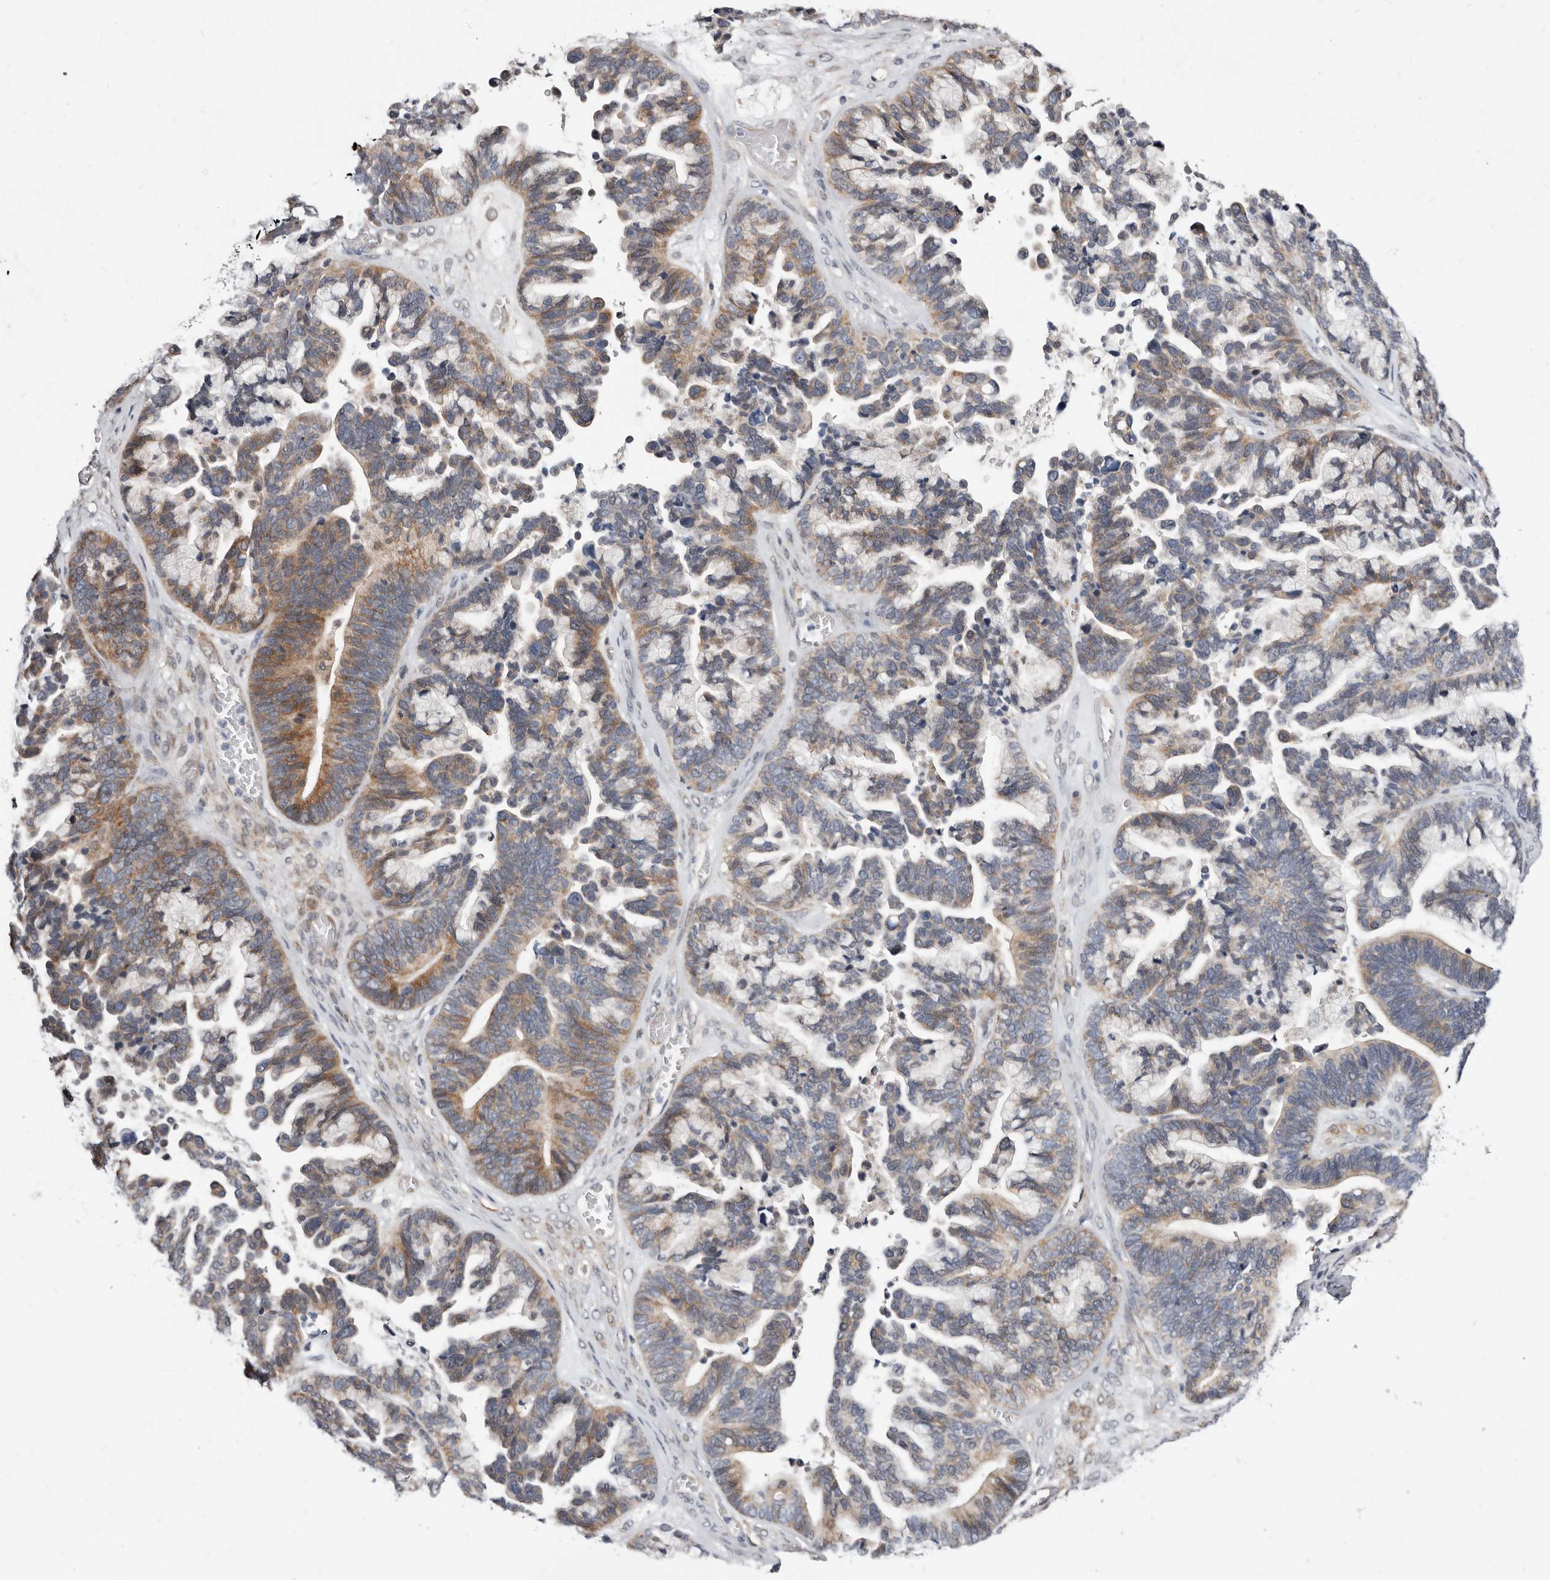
{"staining": {"intensity": "moderate", "quantity": "25%-75%", "location": "cytoplasmic/membranous"}, "tissue": "ovarian cancer", "cell_type": "Tumor cells", "image_type": "cancer", "snomed": [{"axis": "morphology", "description": "Cystadenocarcinoma, serous, NOS"}, {"axis": "topography", "description": "Ovary"}], "caption": "Moderate cytoplasmic/membranous staining is seen in about 25%-75% of tumor cells in ovarian cancer (serous cystadenocarcinoma).", "gene": "KLHL4", "patient": {"sex": "female", "age": 56}}